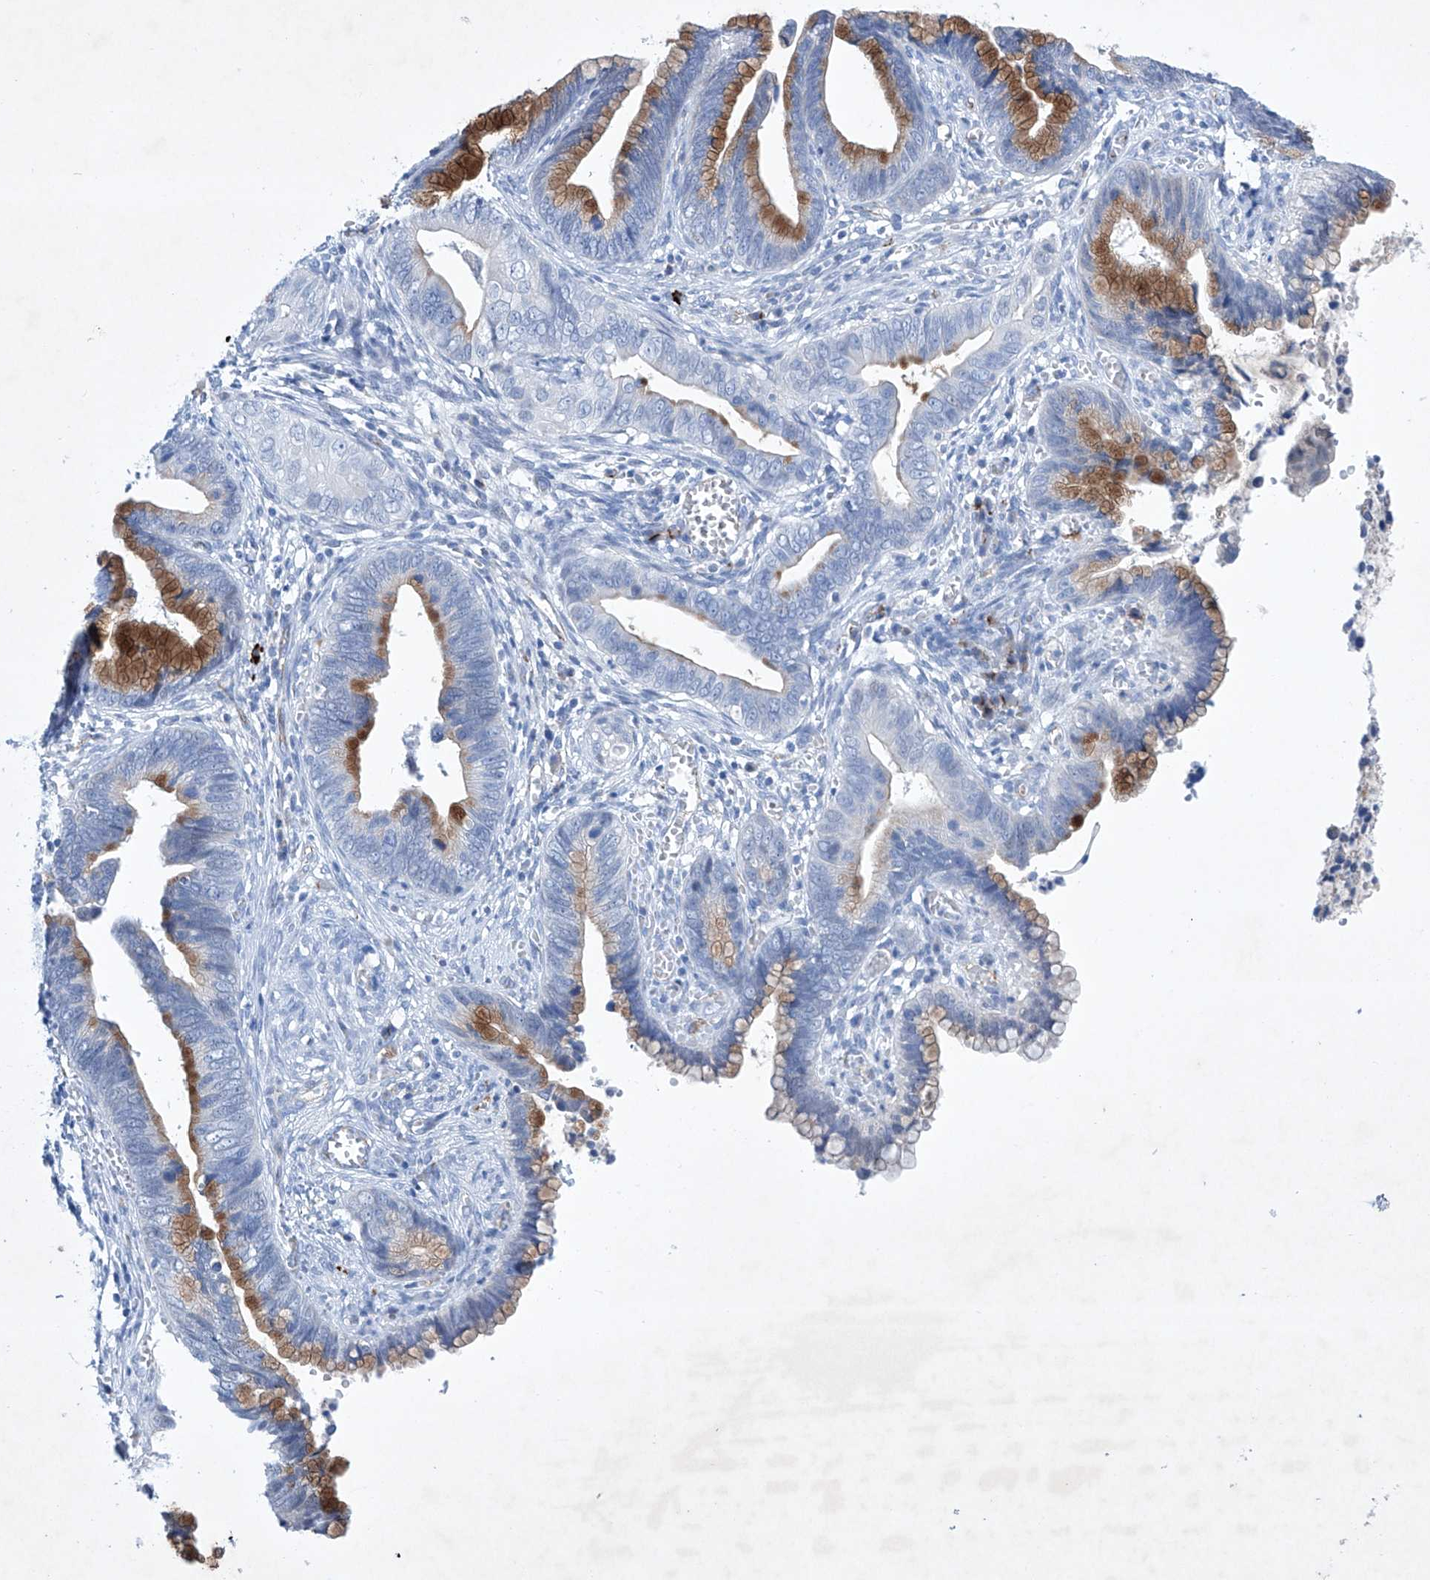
{"staining": {"intensity": "strong", "quantity": "25%-75%", "location": "cytoplasmic/membranous"}, "tissue": "cervical cancer", "cell_type": "Tumor cells", "image_type": "cancer", "snomed": [{"axis": "morphology", "description": "Adenocarcinoma, NOS"}, {"axis": "topography", "description": "Cervix"}], "caption": "Immunohistochemistry image of neoplastic tissue: cervical cancer stained using IHC displays high levels of strong protein expression localized specifically in the cytoplasmic/membranous of tumor cells, appearing as a cytoplasmic/membranous brown color.", "gene": "ETV7", "patient": {"sex": "female", "age": 44}}